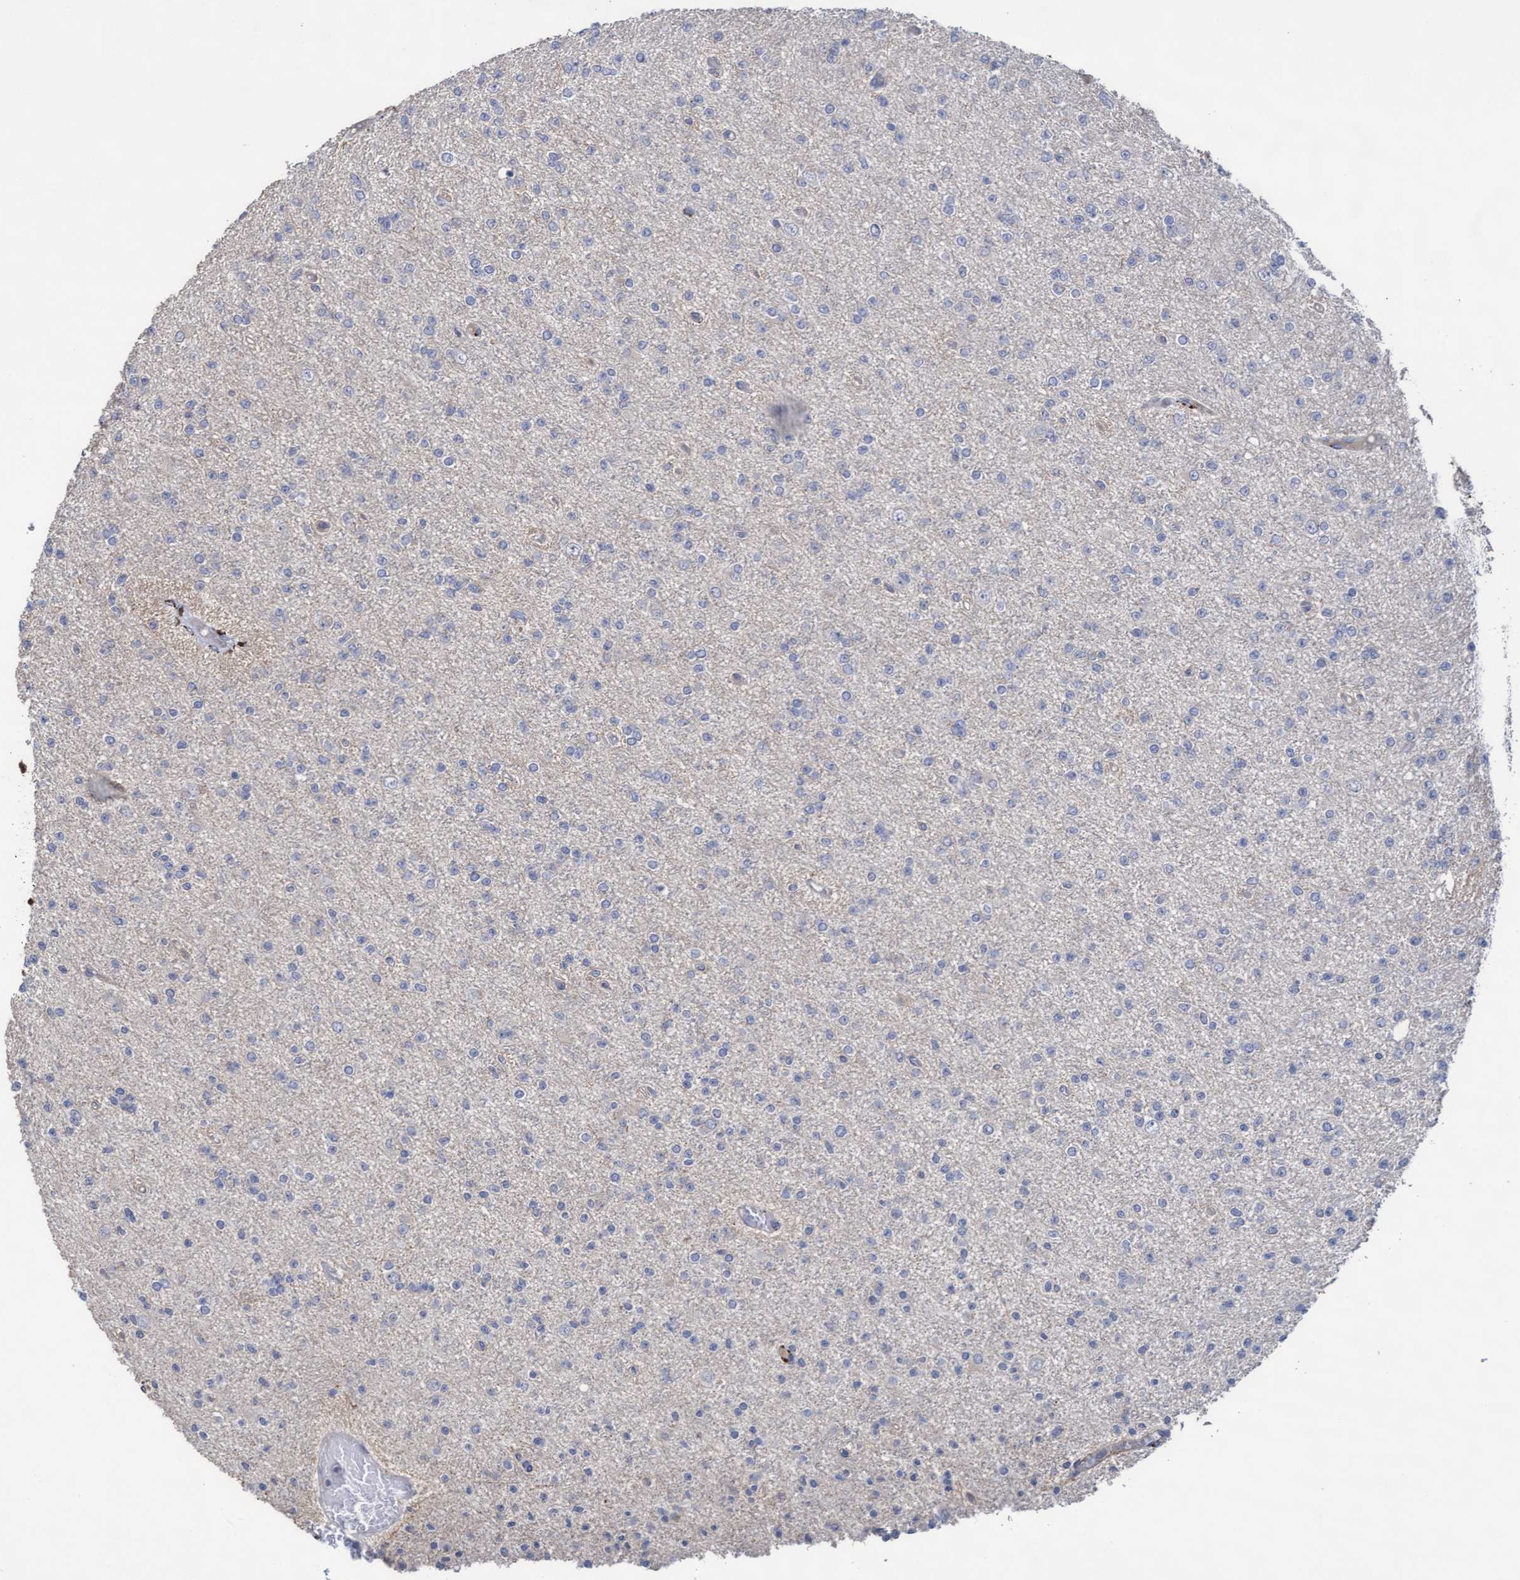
{"staining": {"intensity": "negative", "quantity": "none", "location": "none"}, "tissue": "glioma", "cell_type": "Tumor cells", "image_type": "cancer", "snomed": [{"axis": "morphology", "description": "Glioma, malignant, Low grade"}, {"axis": "topography", "description": "Brain"}], "caption": "This is an immunohistochemistry micrograph of glioma. There is no positivity in tumor cells.", "gene": "KRT24", "patient": {"sex": "female", "age": 22}}